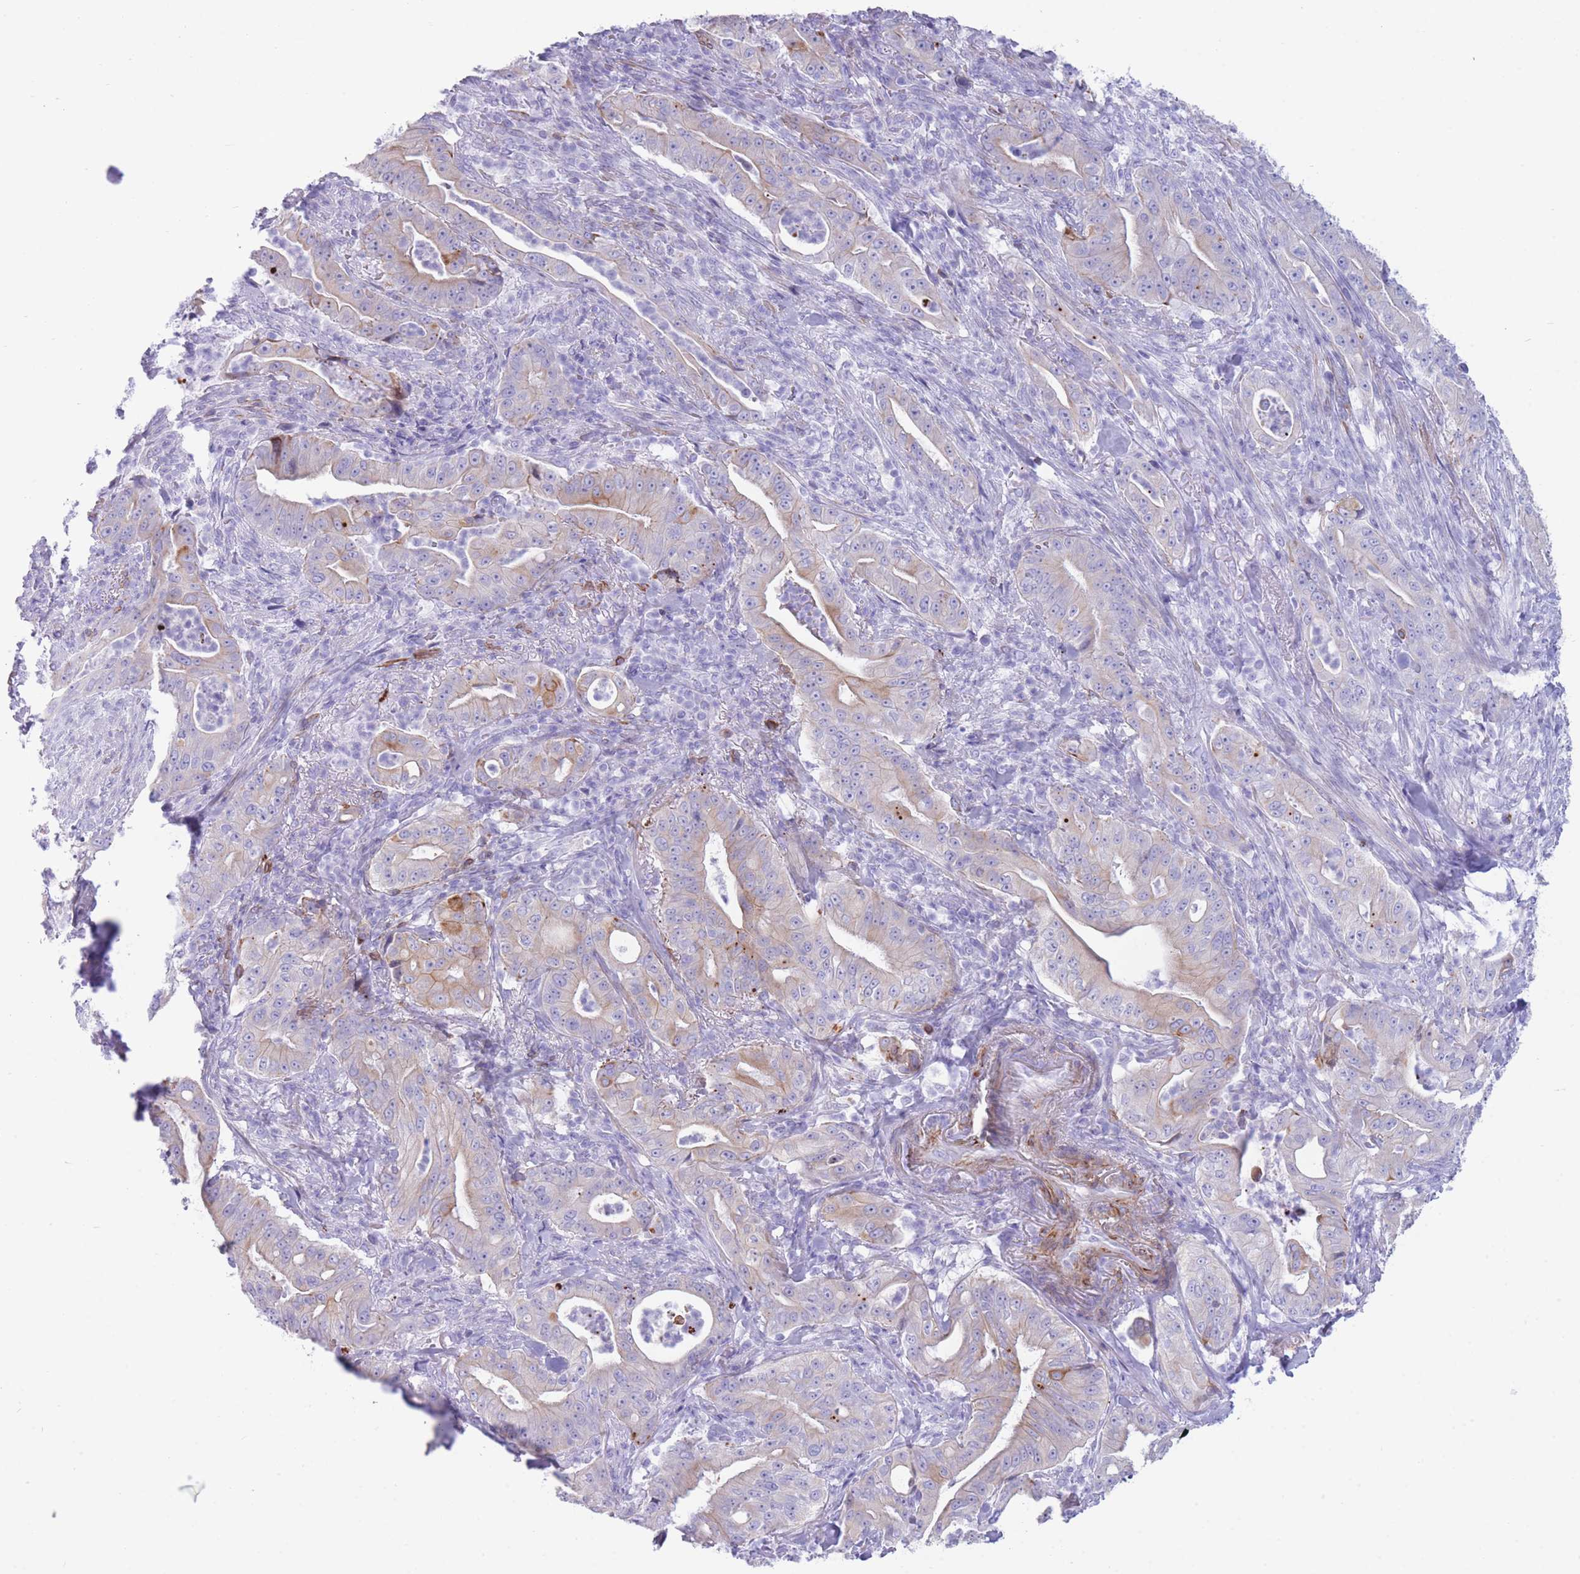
{"staining": {"intensity": "weak", "quantity": "<25%", "location": "cytoplasmic/membranous"}, "tissue": "pancreatic cancer", "cell_type": "Tumor cells", "image_type": "cancer", "snomed": [{"axis": "morphology", "description": "Adenocarcinoma, NOS"}, {"axis": "topography", "description": "Pancreas"}], "caption": "This histopathology image is of pancreatic cancer (adenocarcinoma) stained with IHC to label a protein in brown with the nuclei are counter-stained blue. There is no expression in tumor cells. (Stains: DAB immunohistochemistry (IHC) with hematoxylin counter stain, Microscopy: brightfield microscopy at high magnification).", "gene": "VWA8", "patient": {"sex": "male", "age": 71}}